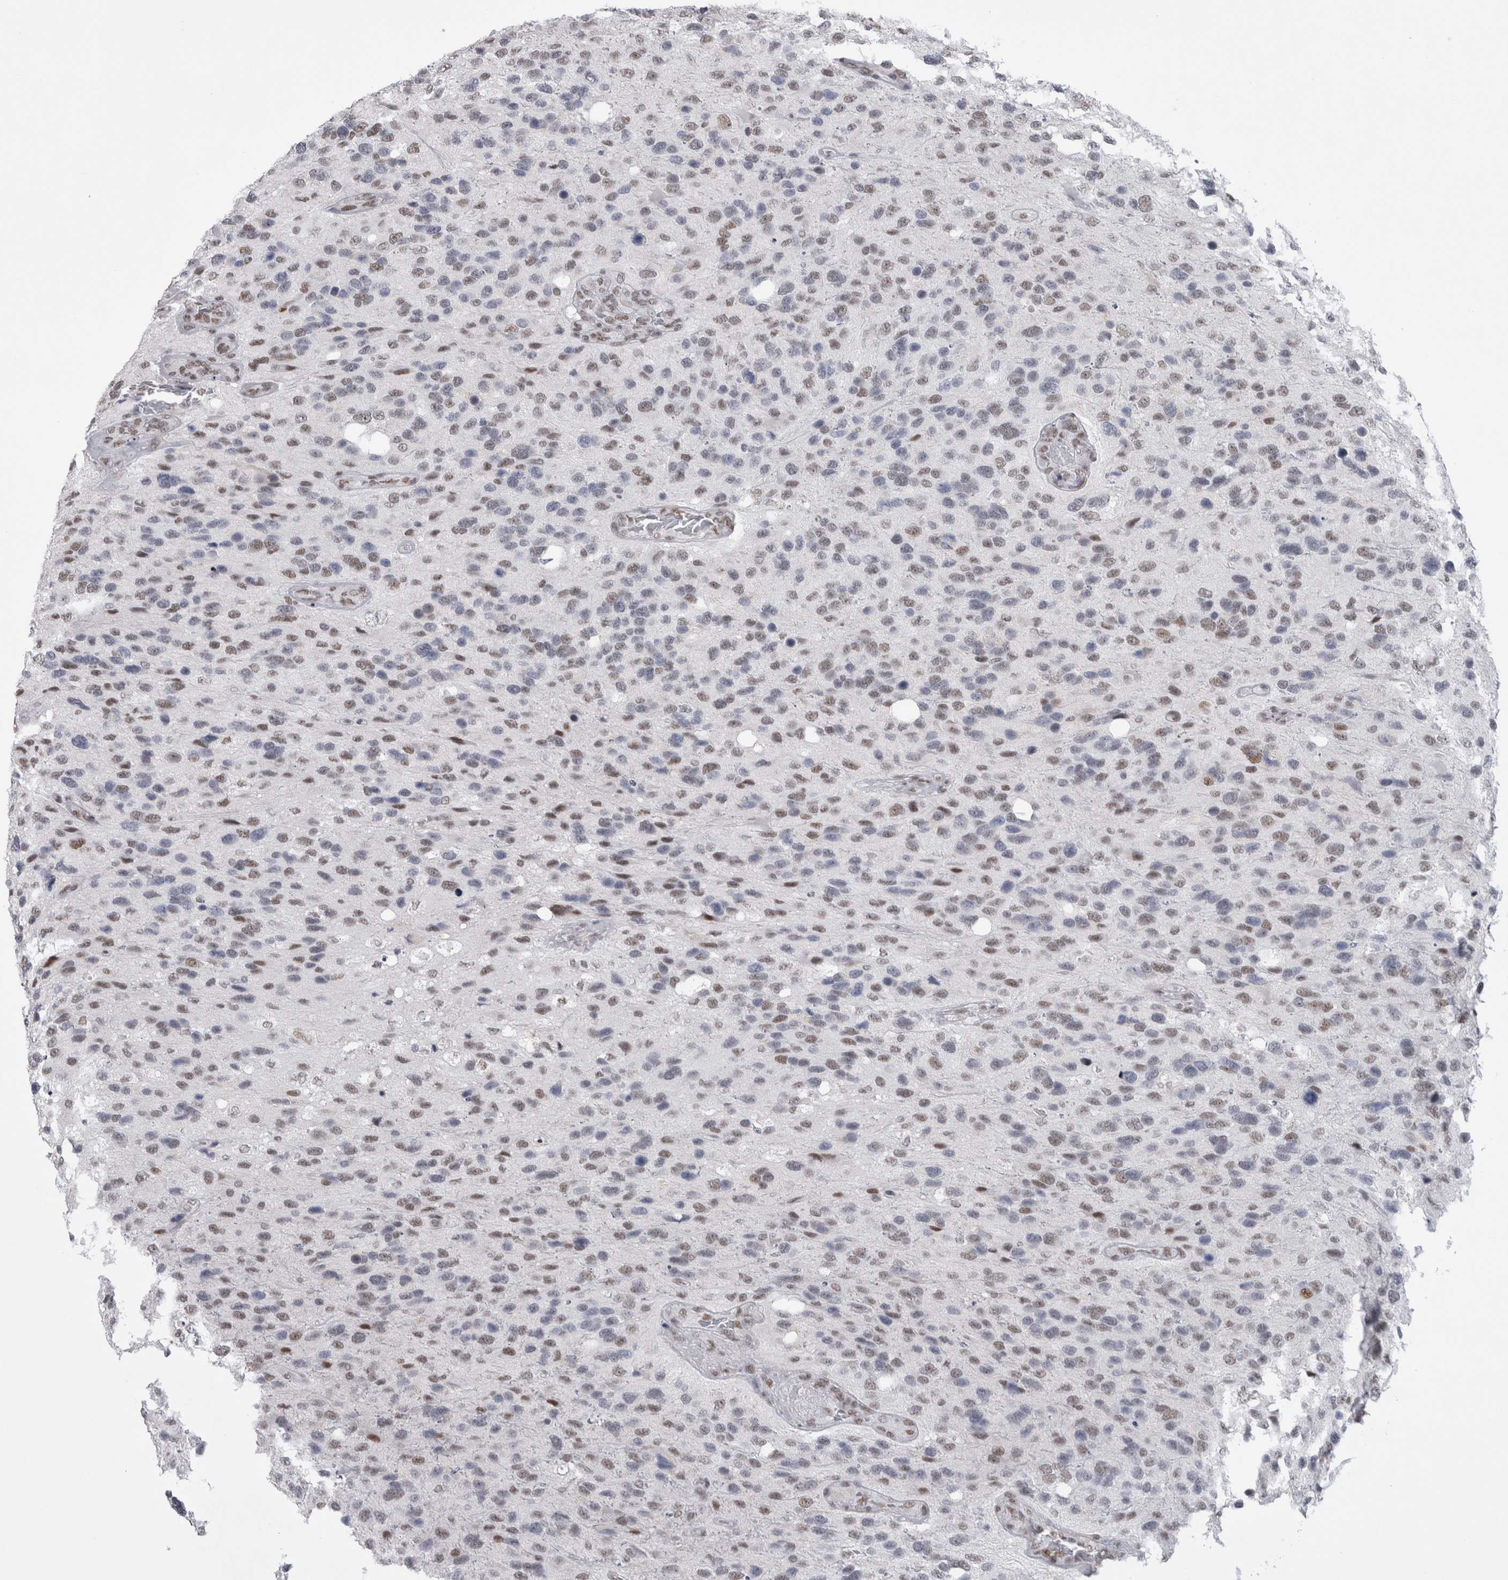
{"staining": {"intensity": "moderate", "quantity": "25%-75%", "location": "nuclear"}, "tissue": "glioma", "cell_type": "Tumor cells", "image_type": "cancer", "snomed": [{"axis": "morphology", "description": "Glioma, malignant, High grade"}, {"axis": "topography", "description": "Brain"}], "caption": "There is medium levels of moderate nuclear staining in tumor cells of malignant glioma (high-grade), as demonstrated by immunohistochemical staining (brown color).", "gene": "API5", "patient": {"sex": "female", "age": 58}}